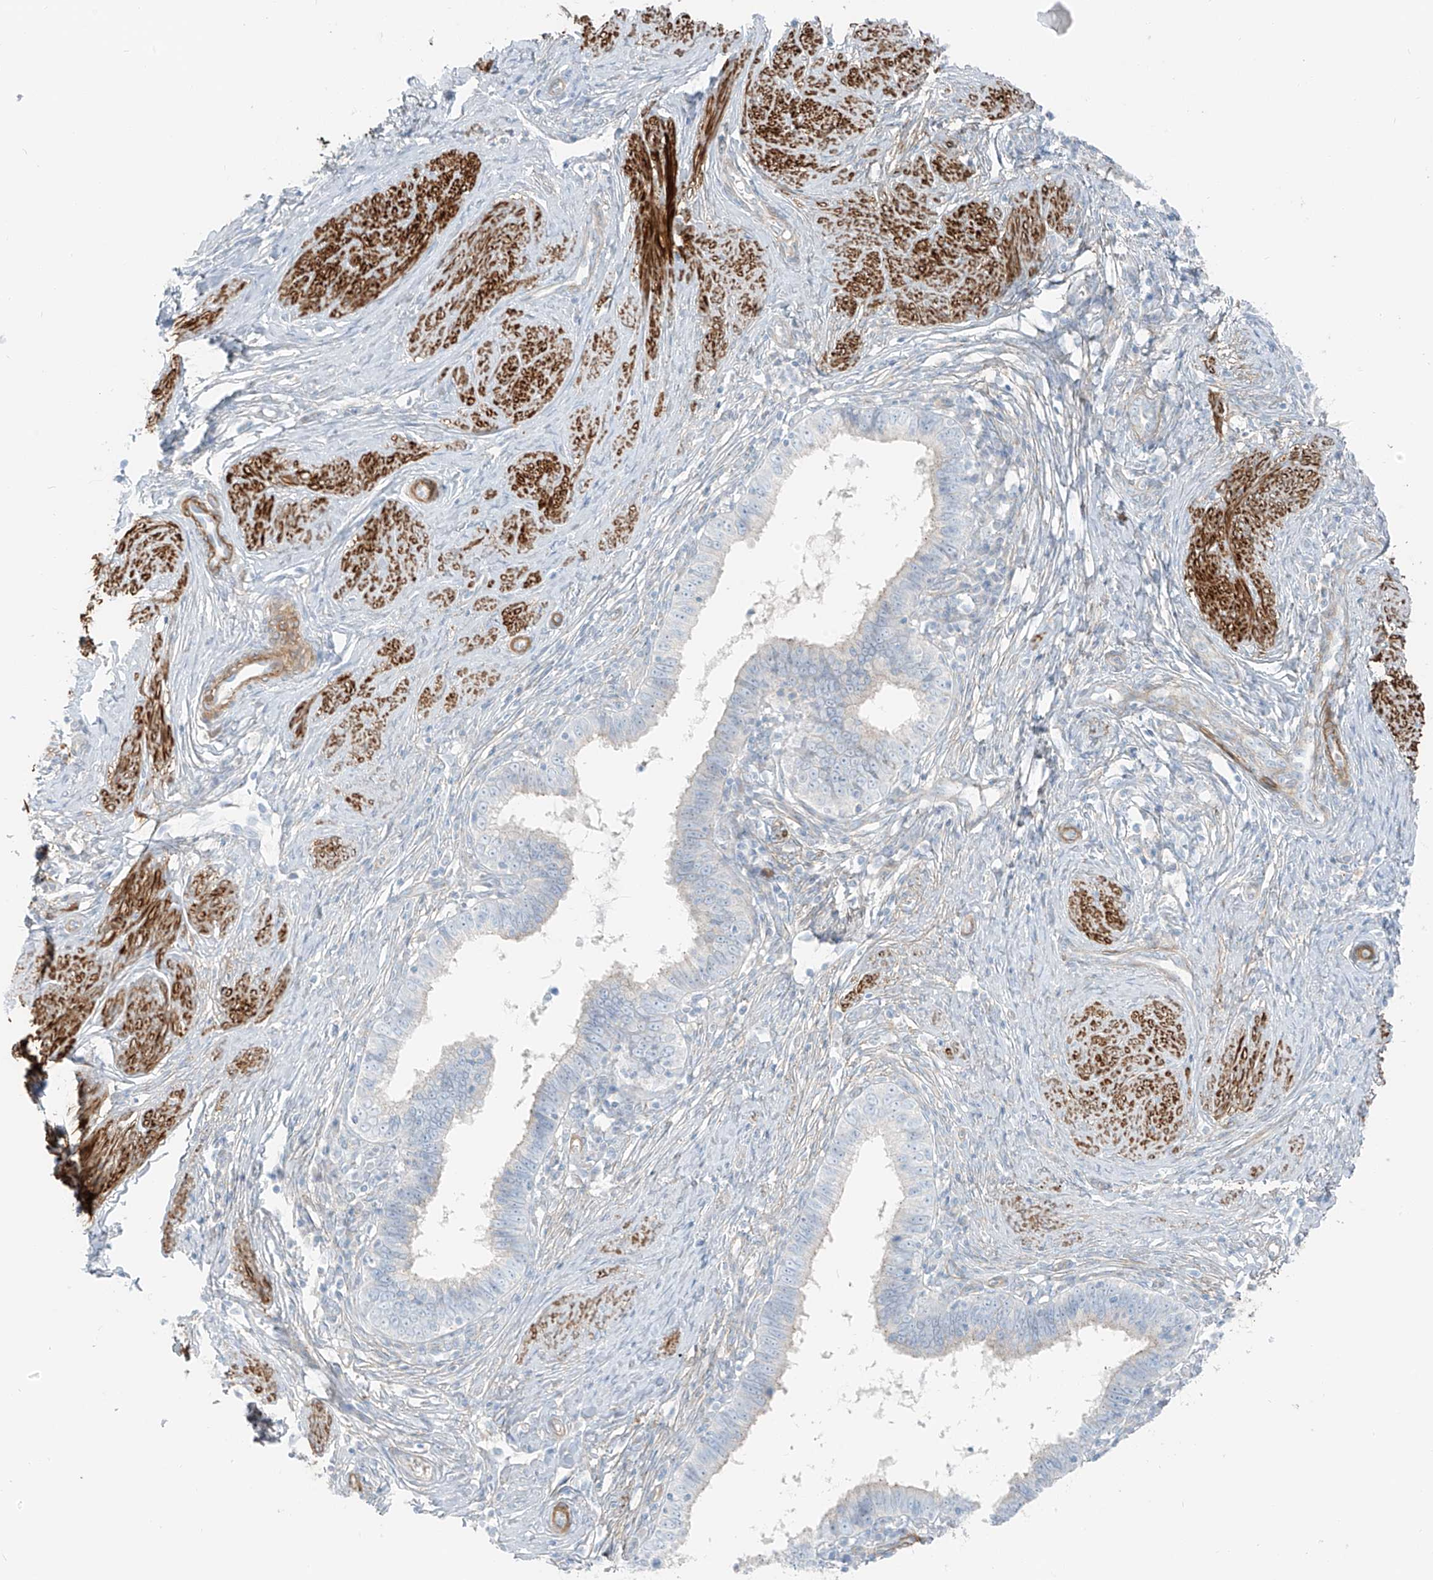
{"staining": {"intensity": "negative", "quantity": "none", "location": "none"}, "tissue": "cervical cancer", "cell_type": "Tumor cells", "image_type": "cancer", "snomed": [{"axis": "morphology", "description": "Adenocarcinoma, NOS"}, {"axis": "topography", "description": "Cervix"}], "caption": "This is a histopathology image of immunohistochemistry (IHC) staining of cervical adenocarcinoma, which shows no staining in tumor cells. (Brightfield microscopy of DAB IHC at high magnification).", "gene": "SMCP", "patient": {"sex": "female", "age": 36}}